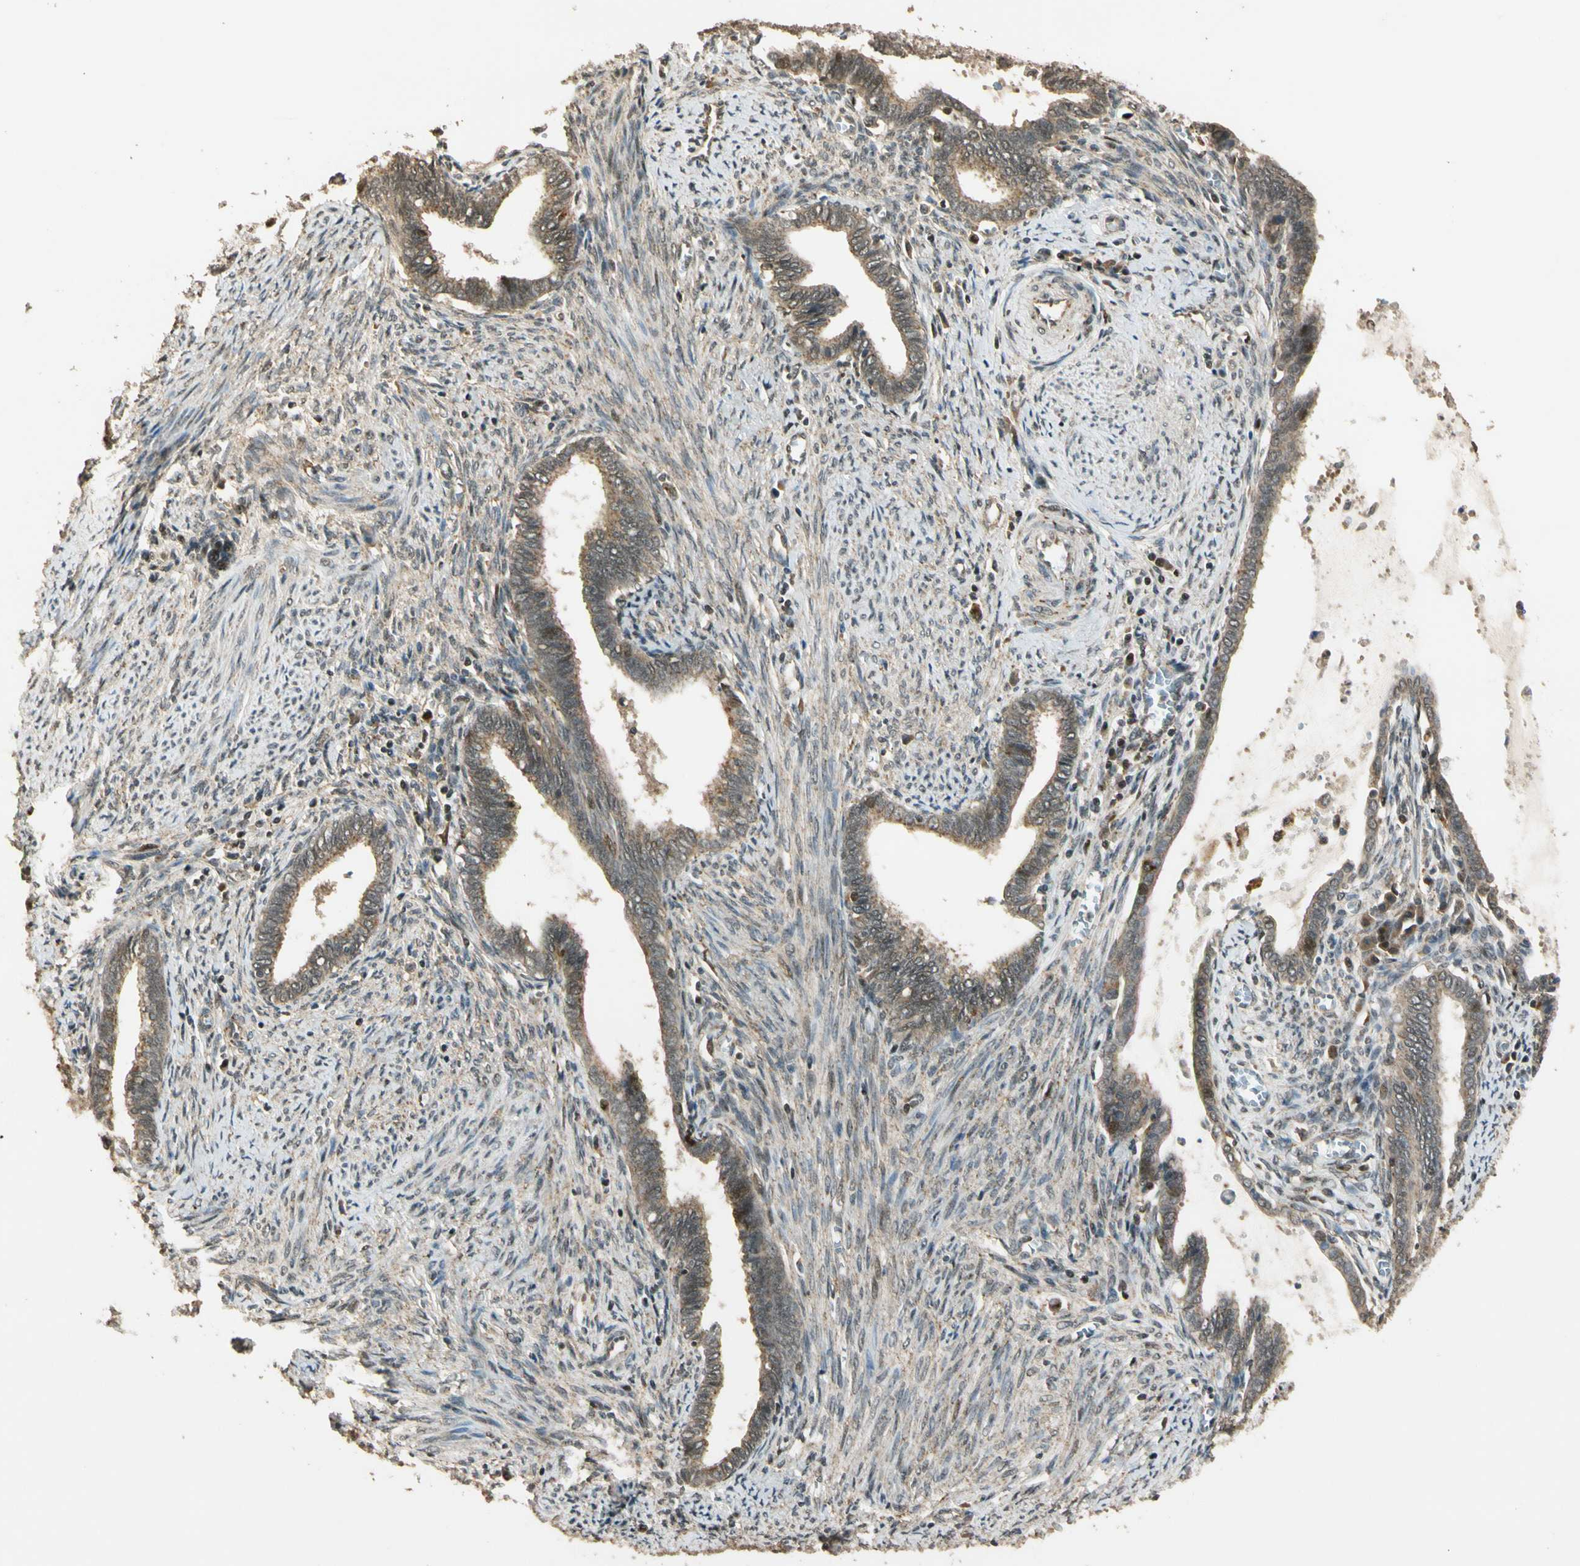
{"staining": {"intensity": "moderate", "quantity": "25%-75%", "location": "cytoplasmic/membranous"}, "tissue": "cervical cancer", "cell_type": "Tumor cells", "image_type": "cancer", "snomed": [{"axis": "morphology", "description": "Adenocarcinoma, NOS"}, {"axis": "topography", "description": "Cervix"}], "caption": "Immunohistochemical staining of human adenocarcinoma (cervical) exhibits medium levels of moderate cytoplasmic/membranous positivity in approximately 25%-75% of tumor cells.", "gene": "LAMTOR1", "patient": {"sex": "female", "age": 44}}